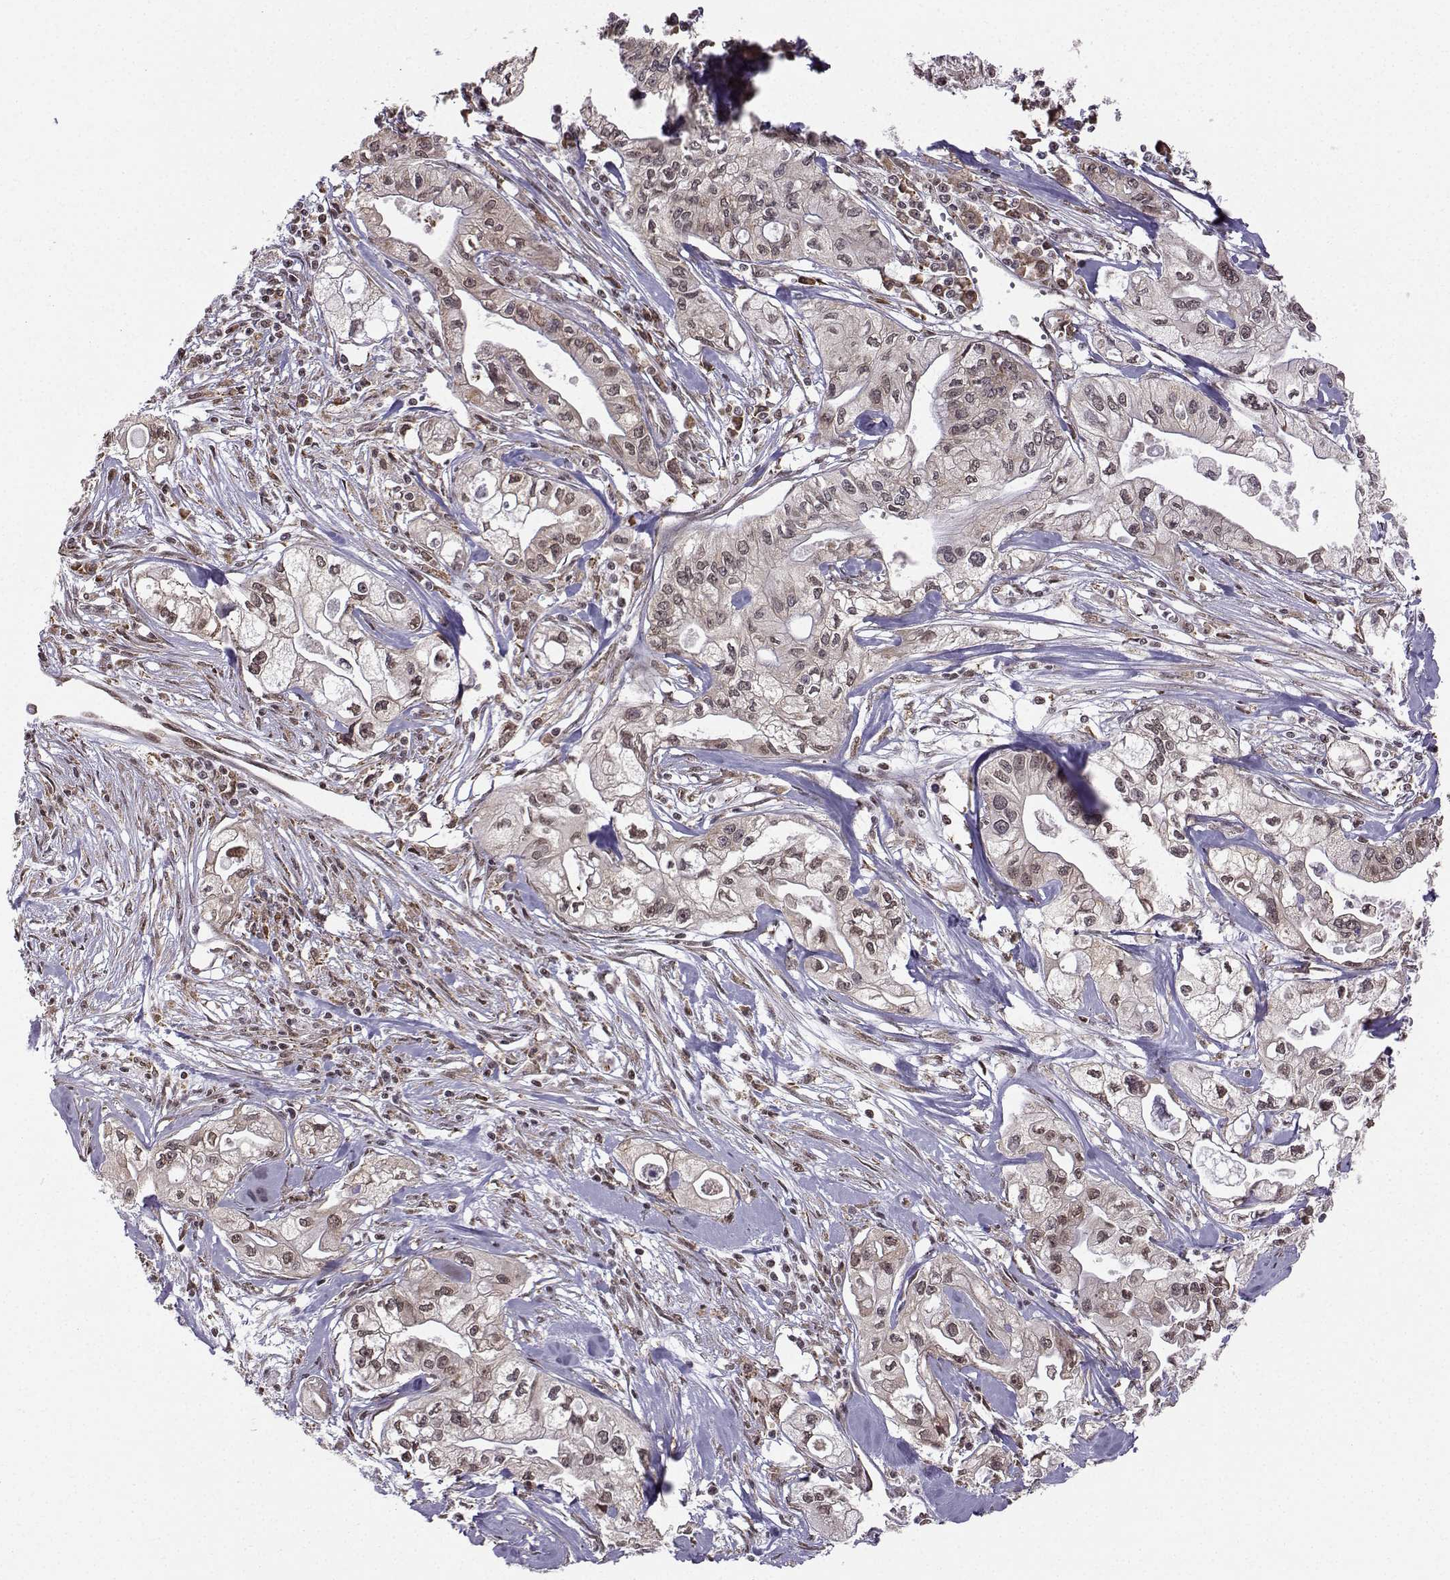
{"staining": {"intensity": "weak", "quantity": "<25%", "location": "nuclear"}, "tissue": "pancreatic cancer", "cell_type": "Tumor cells", "image_type": "cancer", "snomed": [{"axis": "morphology", "description": "Adenocarcinoma, NOS"}, {"axis": "topography", "description": "Pancreas"}], "caption": "A photomicrograph of pancreatic cancer (adenocarcinoma) stained for a protein exhibits no brown staining in tumor cells. Brightfield microscopy of IHC stained with DAB (3,3'-diaminobenzidine) (brown) and hematoxylin (blue), captured at high magnification.", "gene": "EZH1", "patient": {"sex": "male", "age": 70}}